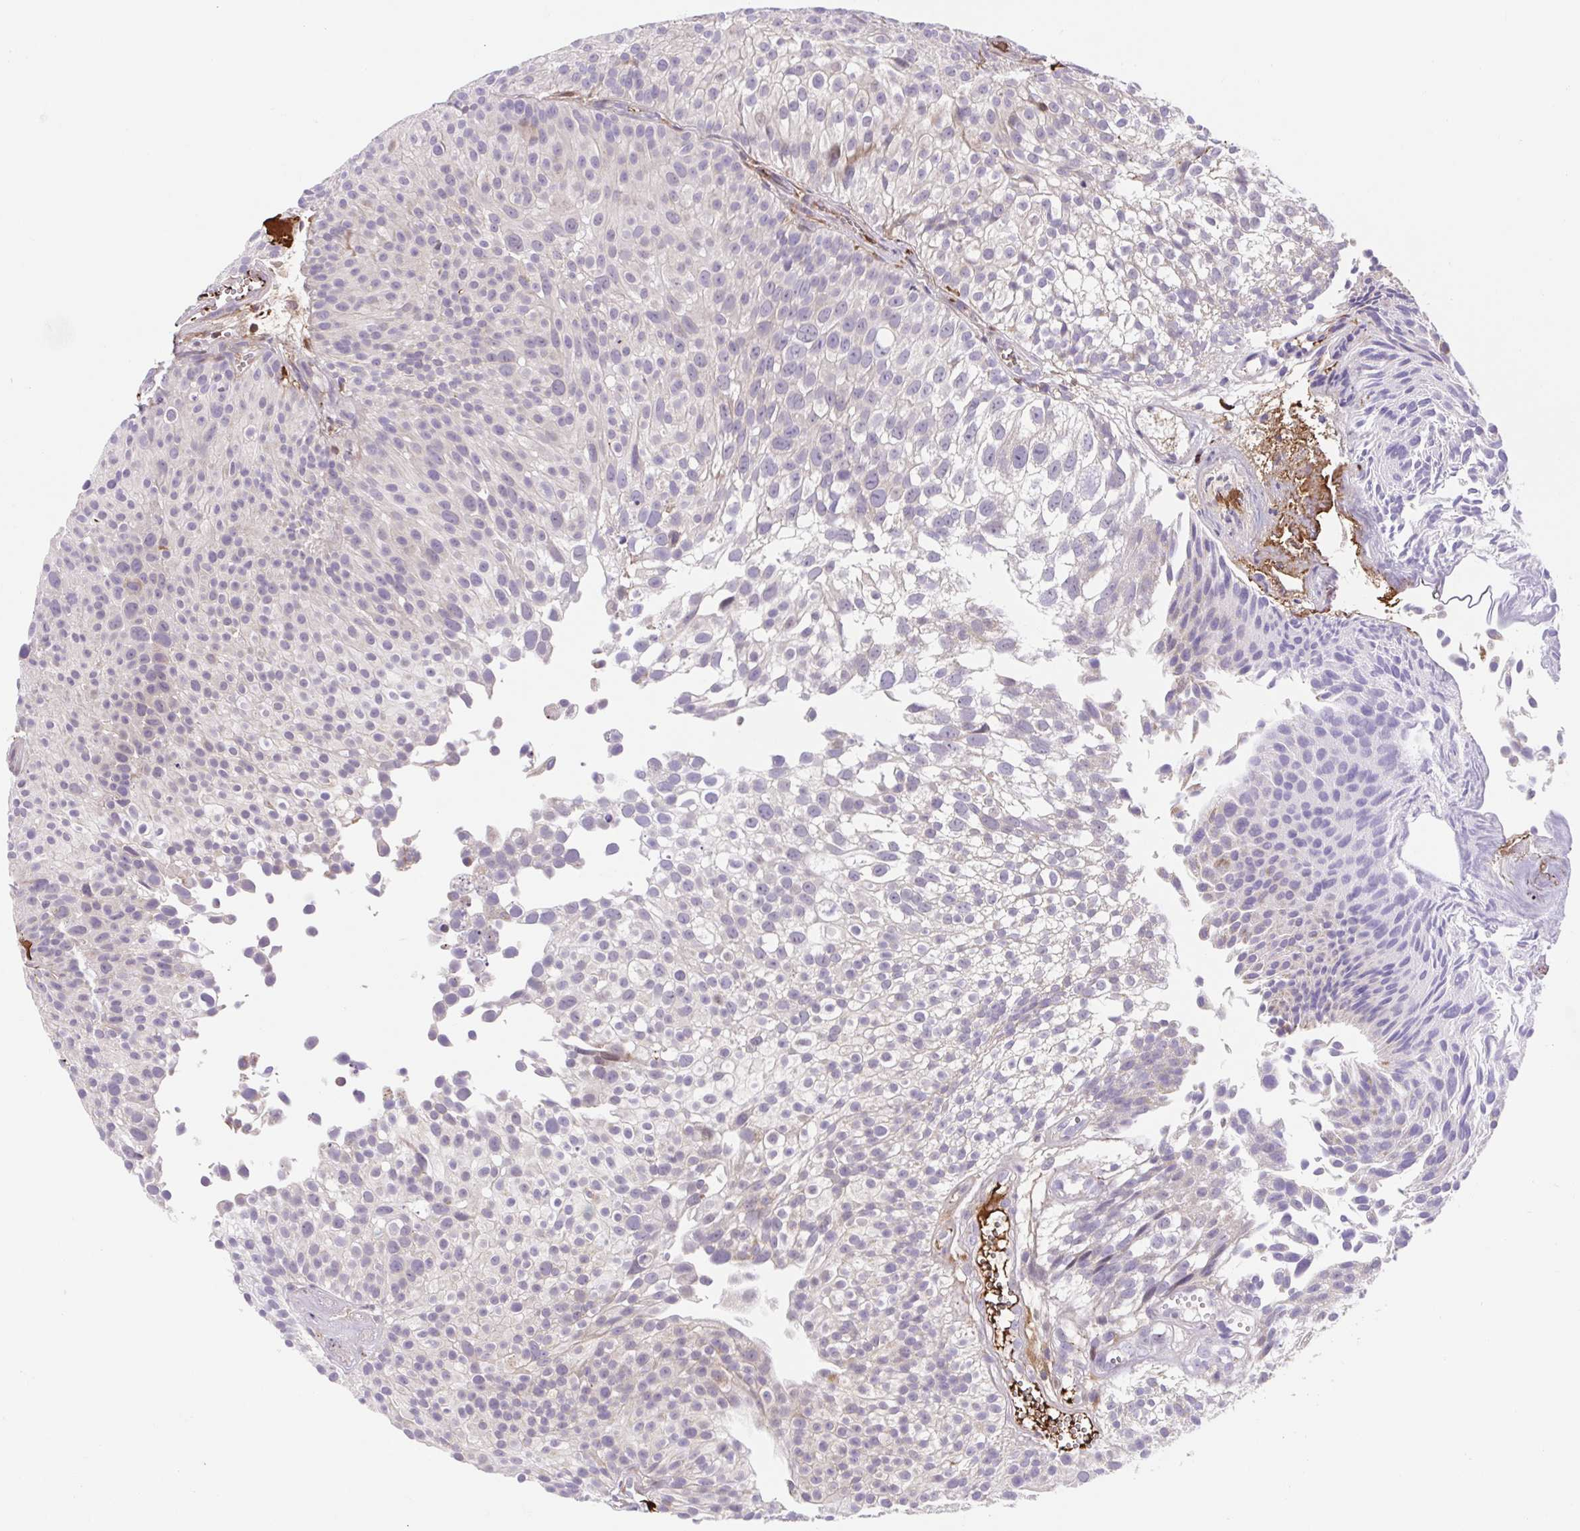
{"staining": {"intensity": "negative", "quantity": "none", "location": "none"}, "tissue": "urothelial cancer", "cell_type": "Tumor cells", "image_type": "cancer", "snomed": [{"axis": "morphology", "description": "Urothelial carcinoma, Low grade"}, {"axis": "topography", "description": "Urinary bladder"}], "caption": "High magnification brightfield microscopy of urothelial carcinoma (low-grade) stained with DAB (brown) and counterstained with hematoxylin (blue): tumor cells show no significant staining.", "gene": "TPRG1", "patient": {"sex": "male", "age": 70}}